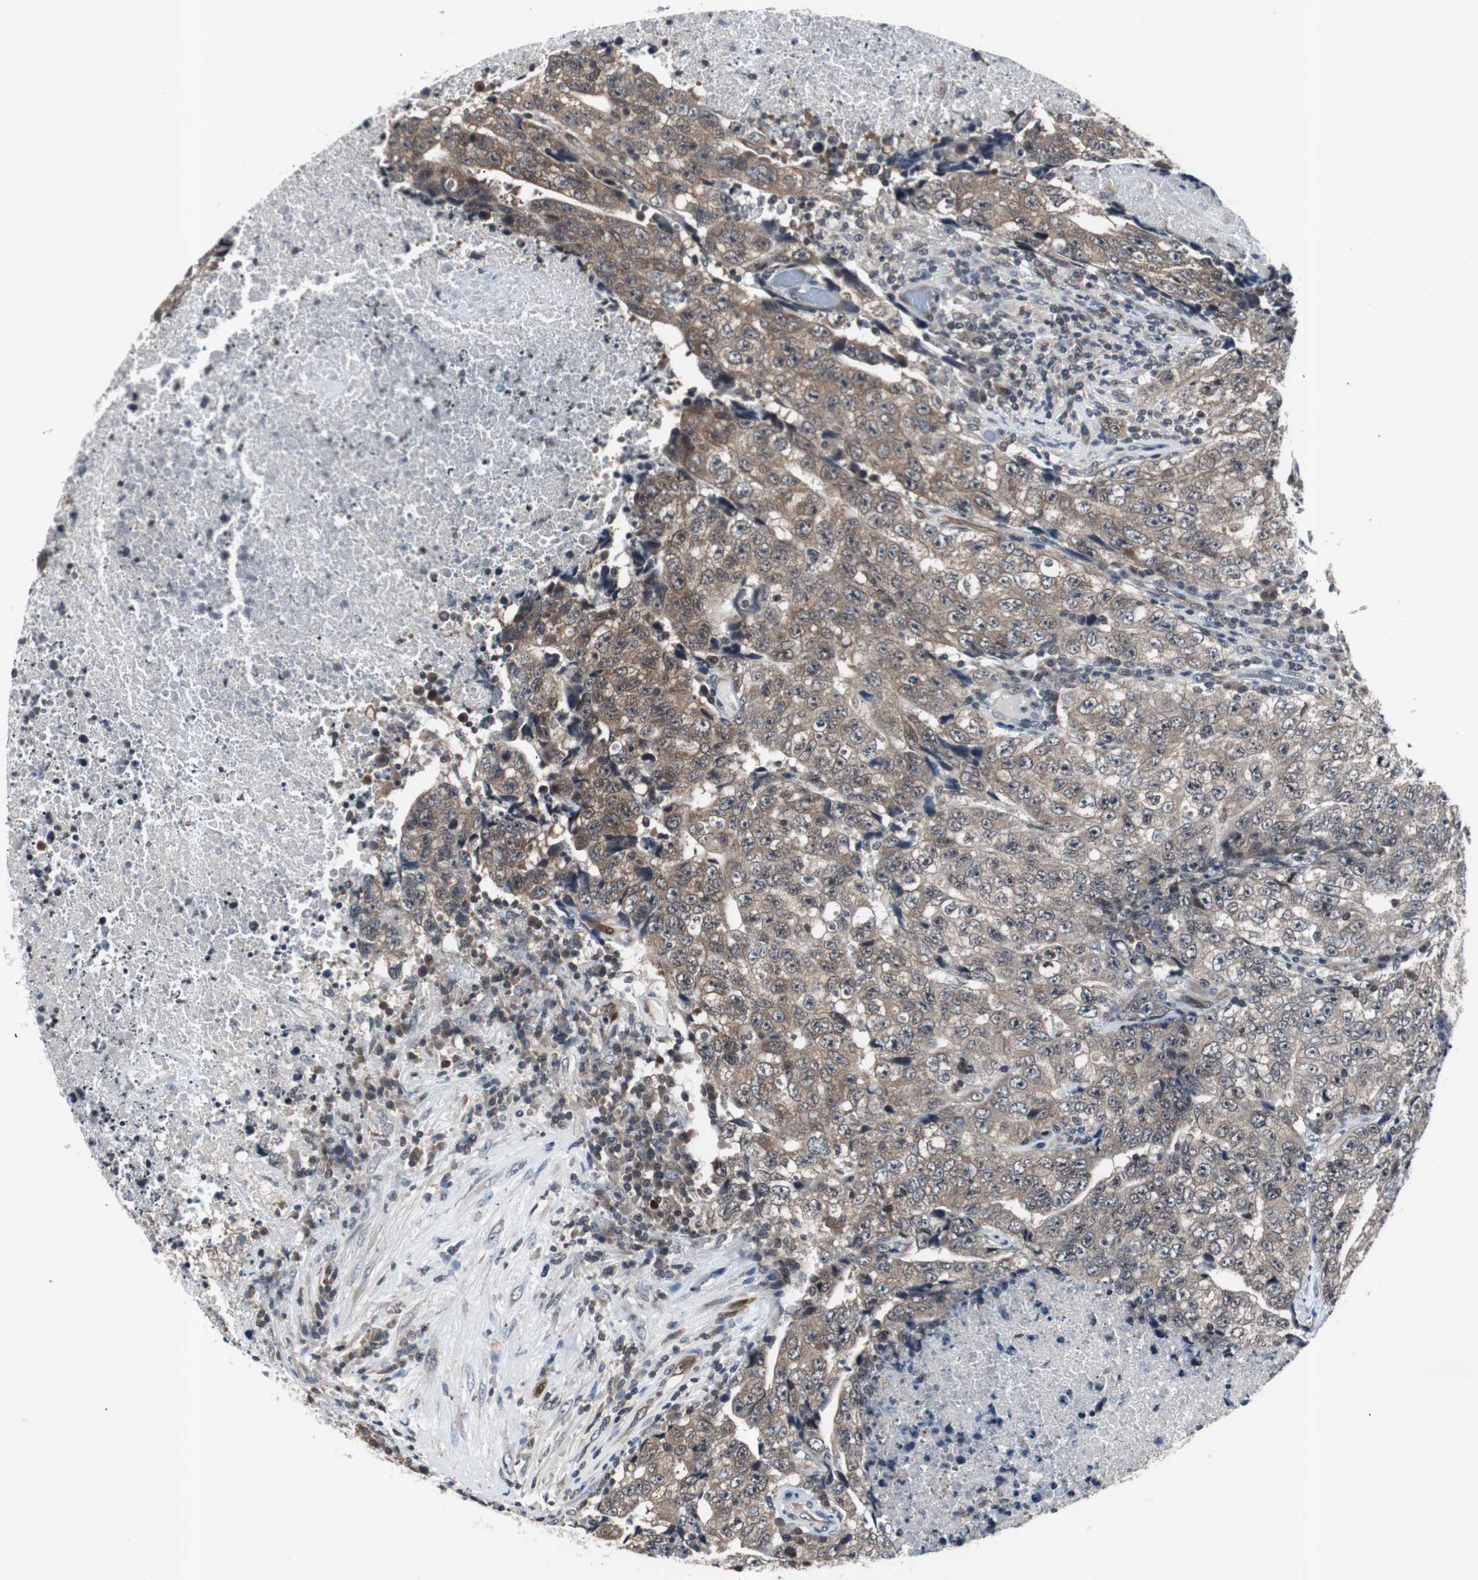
{"staining": {"intensity": "weak", "quantity": ">75%", "location": "cytoplasmic/membranous"}, "tissue": "testis cancer", "cell_type": "Tumor cells", "image_type": "cancer", "snomed": [{"axis": "morphology", "description": "Necrosis, NOS"}, {"axis": "morphology", "description": "Carcinoma, Embryonal, NOS"}, {"axis": "topography", "description": "Testis"}], "caption": "Immunohistochemistry (IHC) histopathology image of neoplastic tissue: human testis cancer stained using immunohistochemistry (IHC) exhibits low levels of weak protein expression localized specifically in the cytoplasmic/membranous of tumor cells, appearing as a cytoplasmic/membranous brown color.", "gene": "SMAD1", "patient": {"sex": "male", "age": 19}}